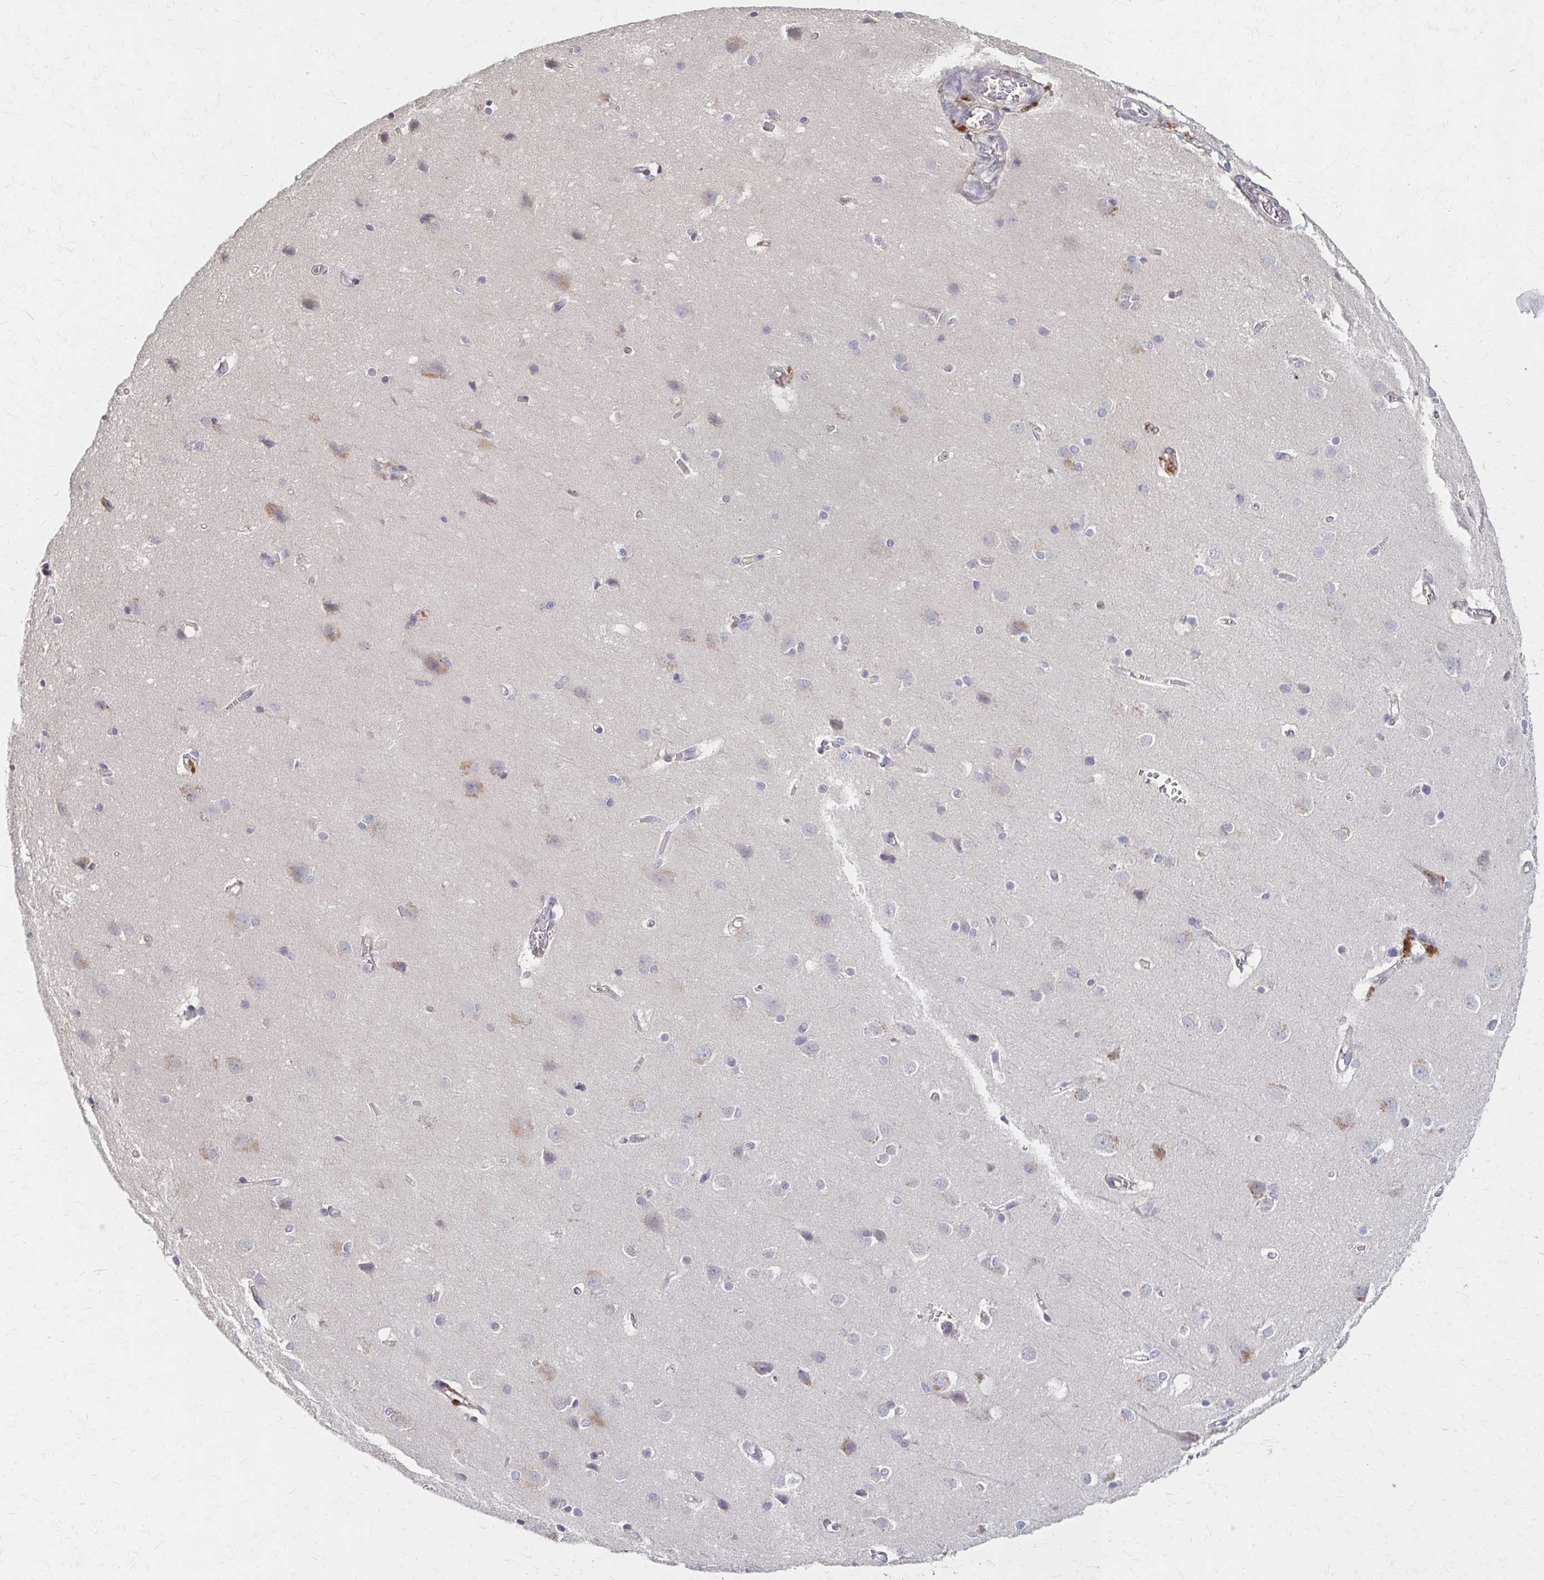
{"staining": {"intensity": "negative", "quantity": "none", "location": "none"}, "tissue": "cerebral cortex", "cell_type": "Endothelial cells", "image_type": "normal", "snomed": [{"axis": "morphology", "description": "Normal tissue, NOS"}, {"axis": "topography", "description": "Cerebral cortex"}], "caption": "High power microscopy image of an immunohistochemistry (IHC) photomicrograph of normal cerebral cortex, revealing no significant positivity in endothelial cells.", "gene": "HMGCS2", "patient": {"sex": "male", "age": 37}}